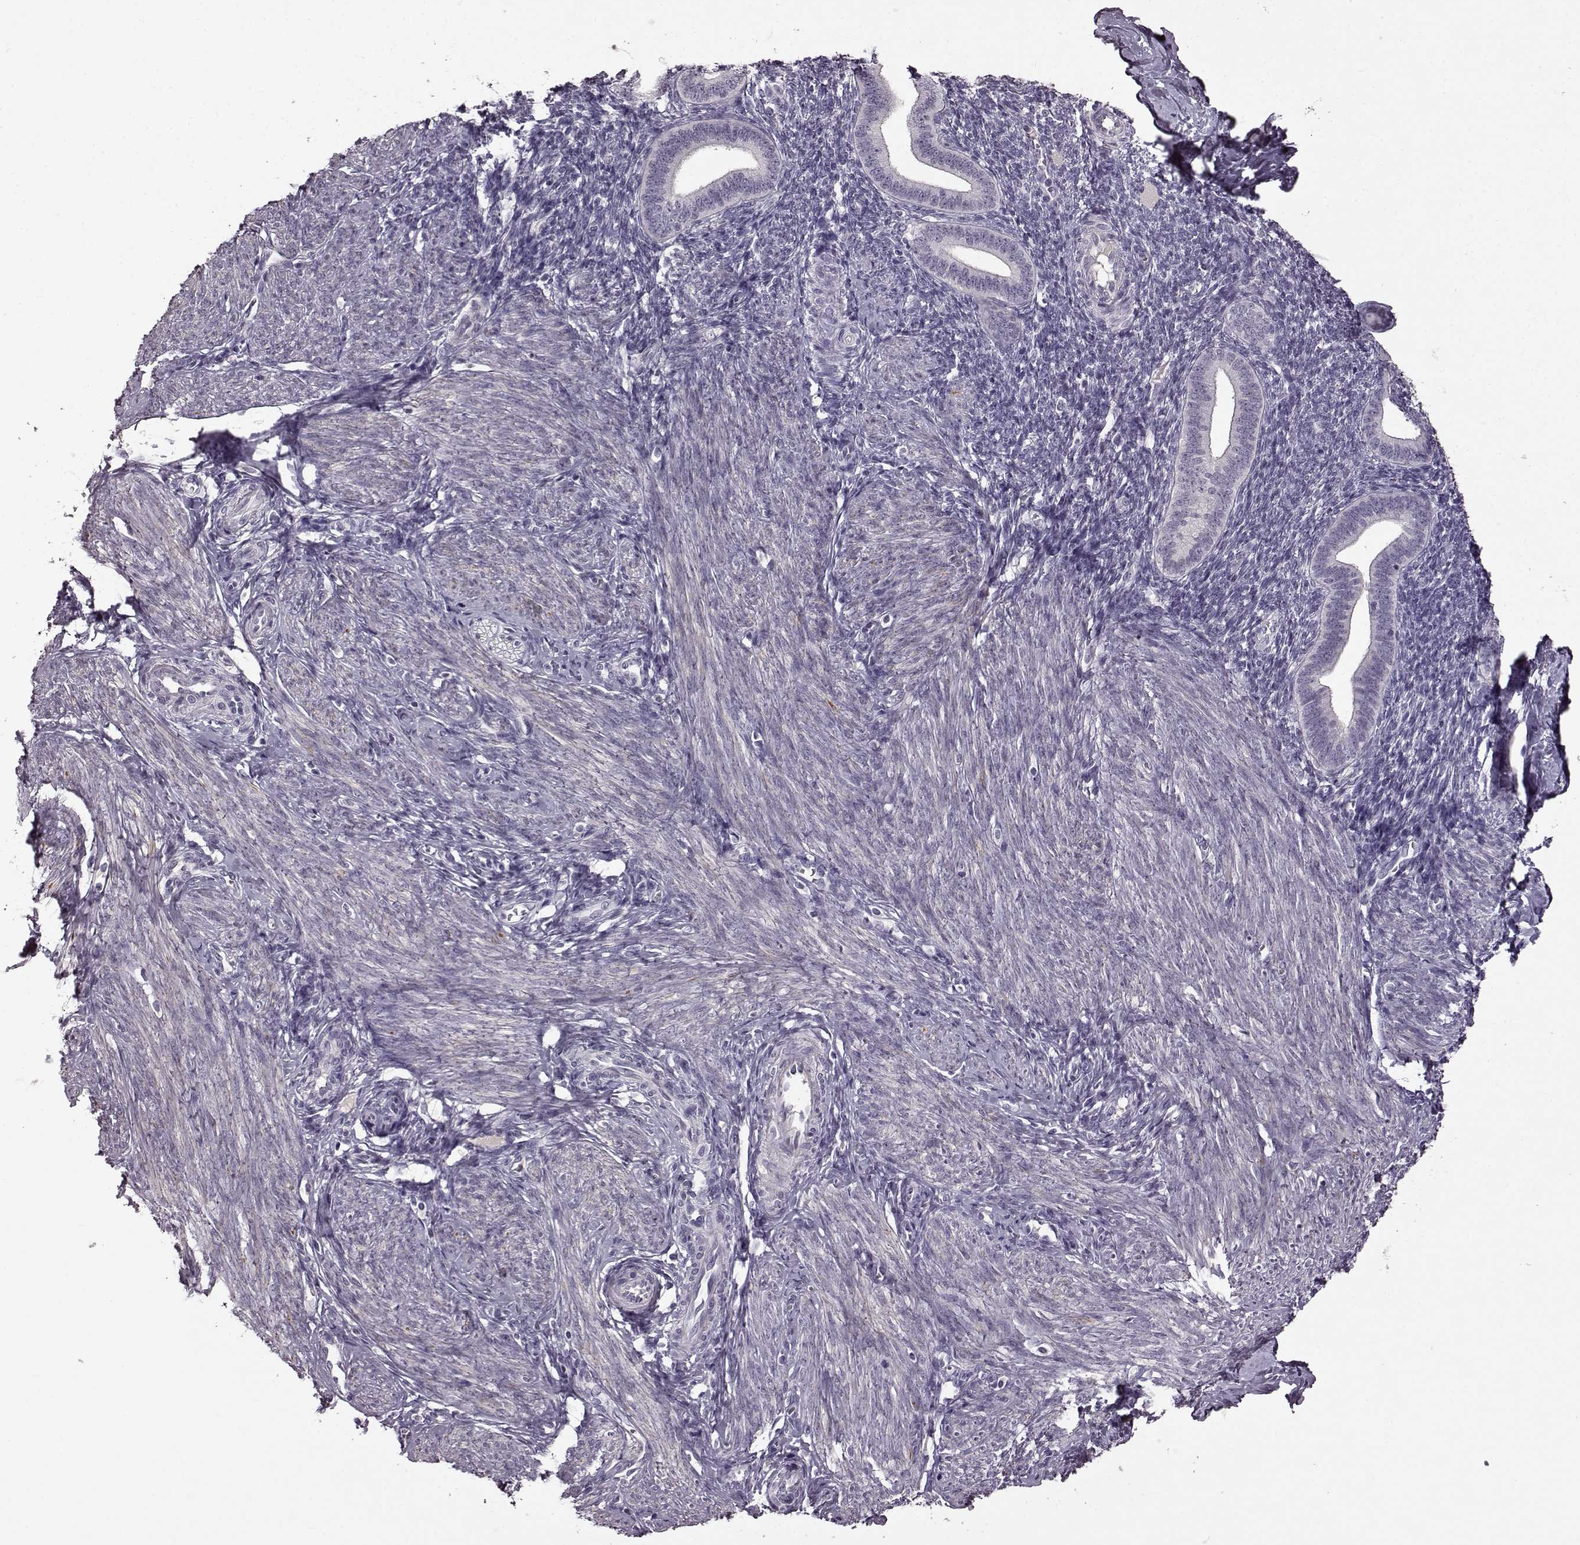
{"staining": {"intensity": "negative", "quantity": "none", "location": "none"}, "tissue": "endometrium", "cell_type": "Cells in endometrial stroma", "image_type": "normal", "snomed": [{"axis": "morphology", "description": "Normal tissue, NOS"}, {"axis": "topography", "description": "Endometrium"}], "caption": "This is a photomicrograph of immunohistochemistry staining of unremarkable endometrium, which shows no expression in cells in endometrial stroma.", "gene": "CNGA3", "patient": {"sex": "female", "age": 40}}